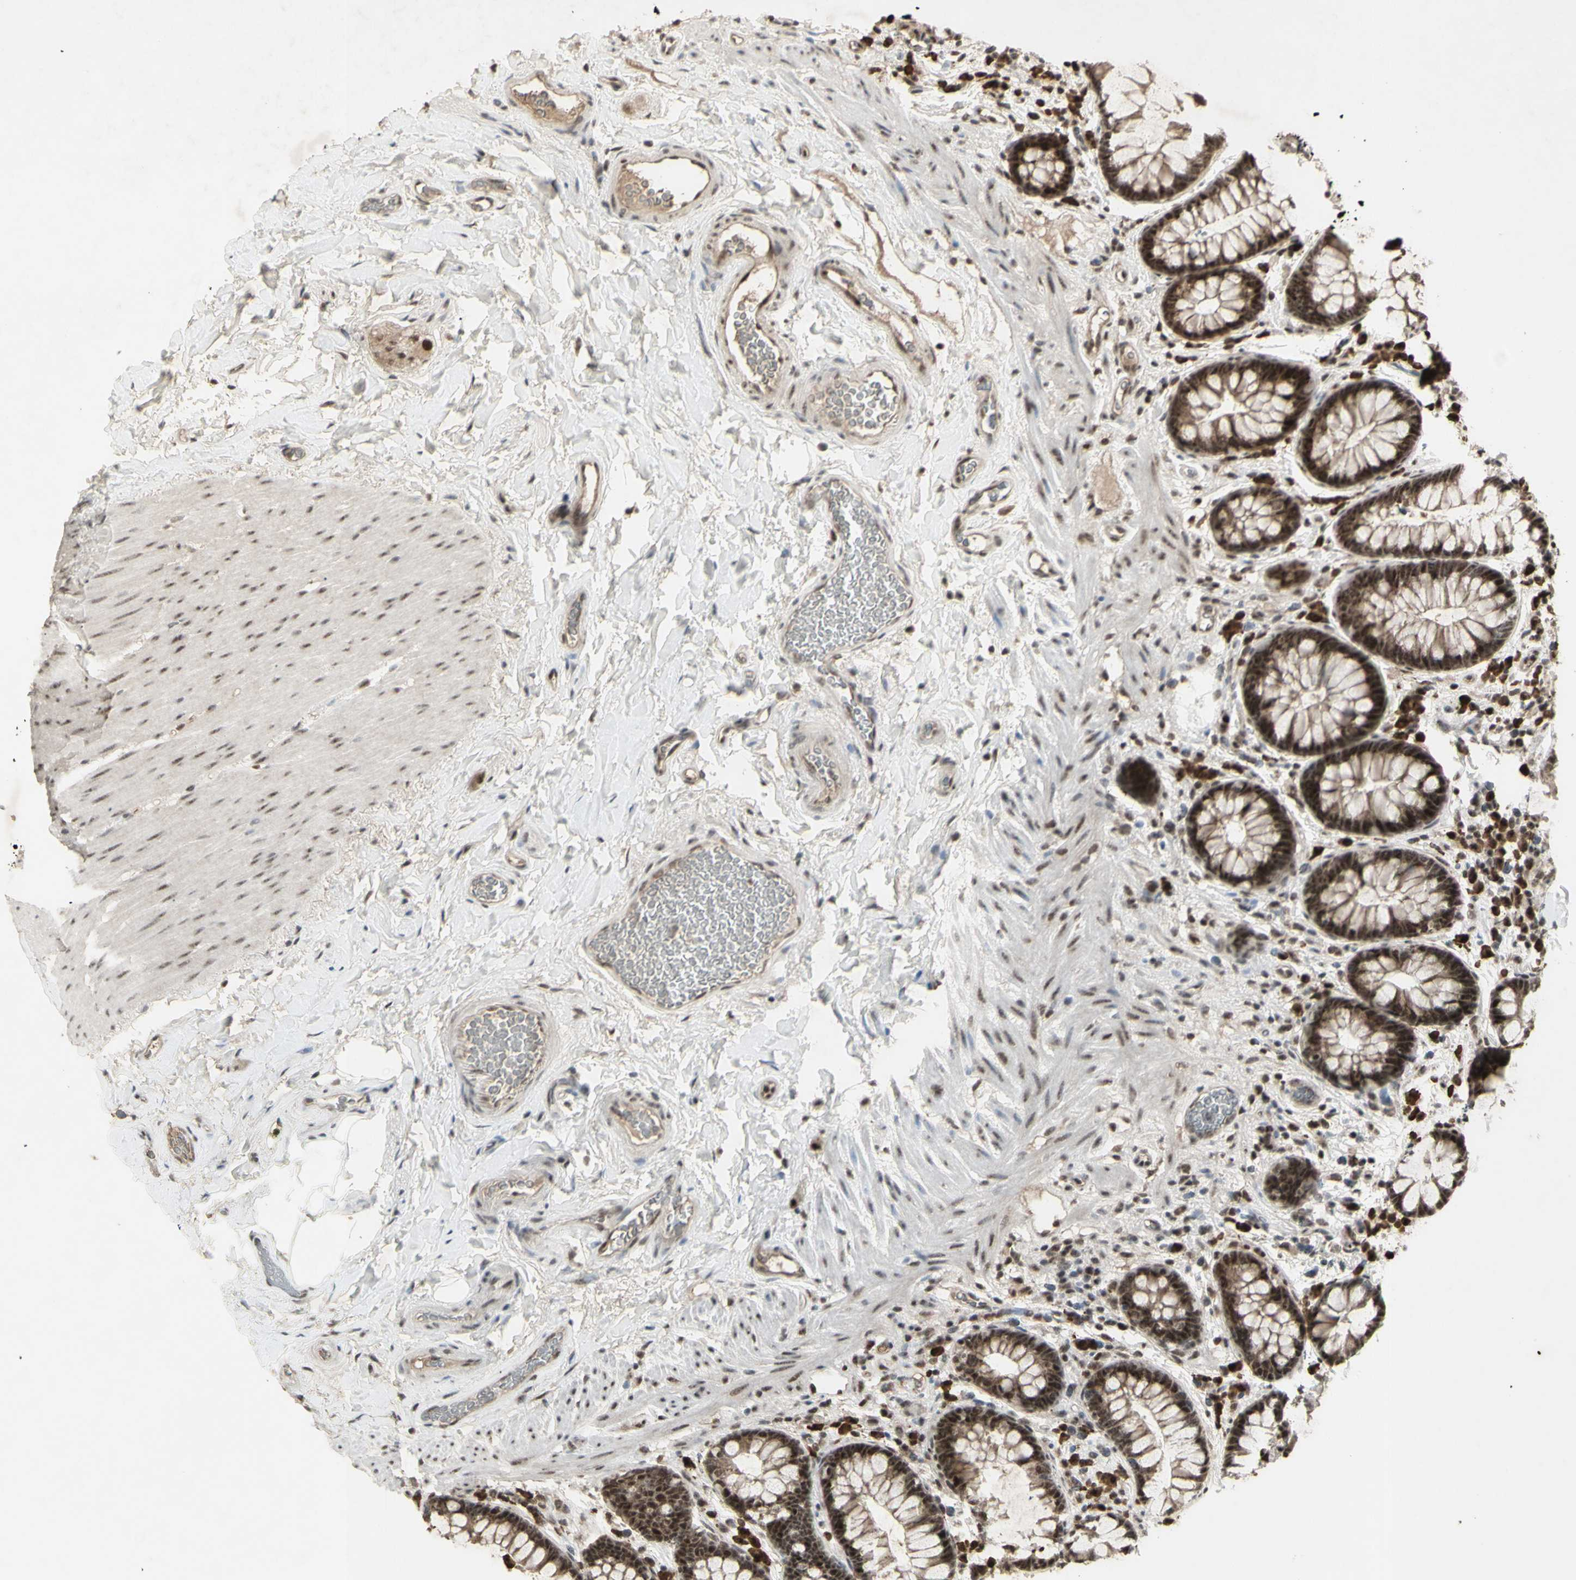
{"staining": {"intensity": "moderate", "quantity": ">75%", "location": "nuclear"}, "tissue": "colon", "cell_type": "Endothelial cells", "image_type": "normal", "snomed": [{"axis": "morphology", "description": "Normal tissue, NOS"}, {"axis": "topography", "description": "Colon"}], "caption": "Protein expression analysis of benign colon reveals moderate nuclear expression in about >75% of endothelial cells. (DAB (3,3'-diaminobenzidine) IHC, brown staining for protein, blue staining for nuclei).", "gene": "CCNT1", "patient": {"sex": "female", "age": 80}}